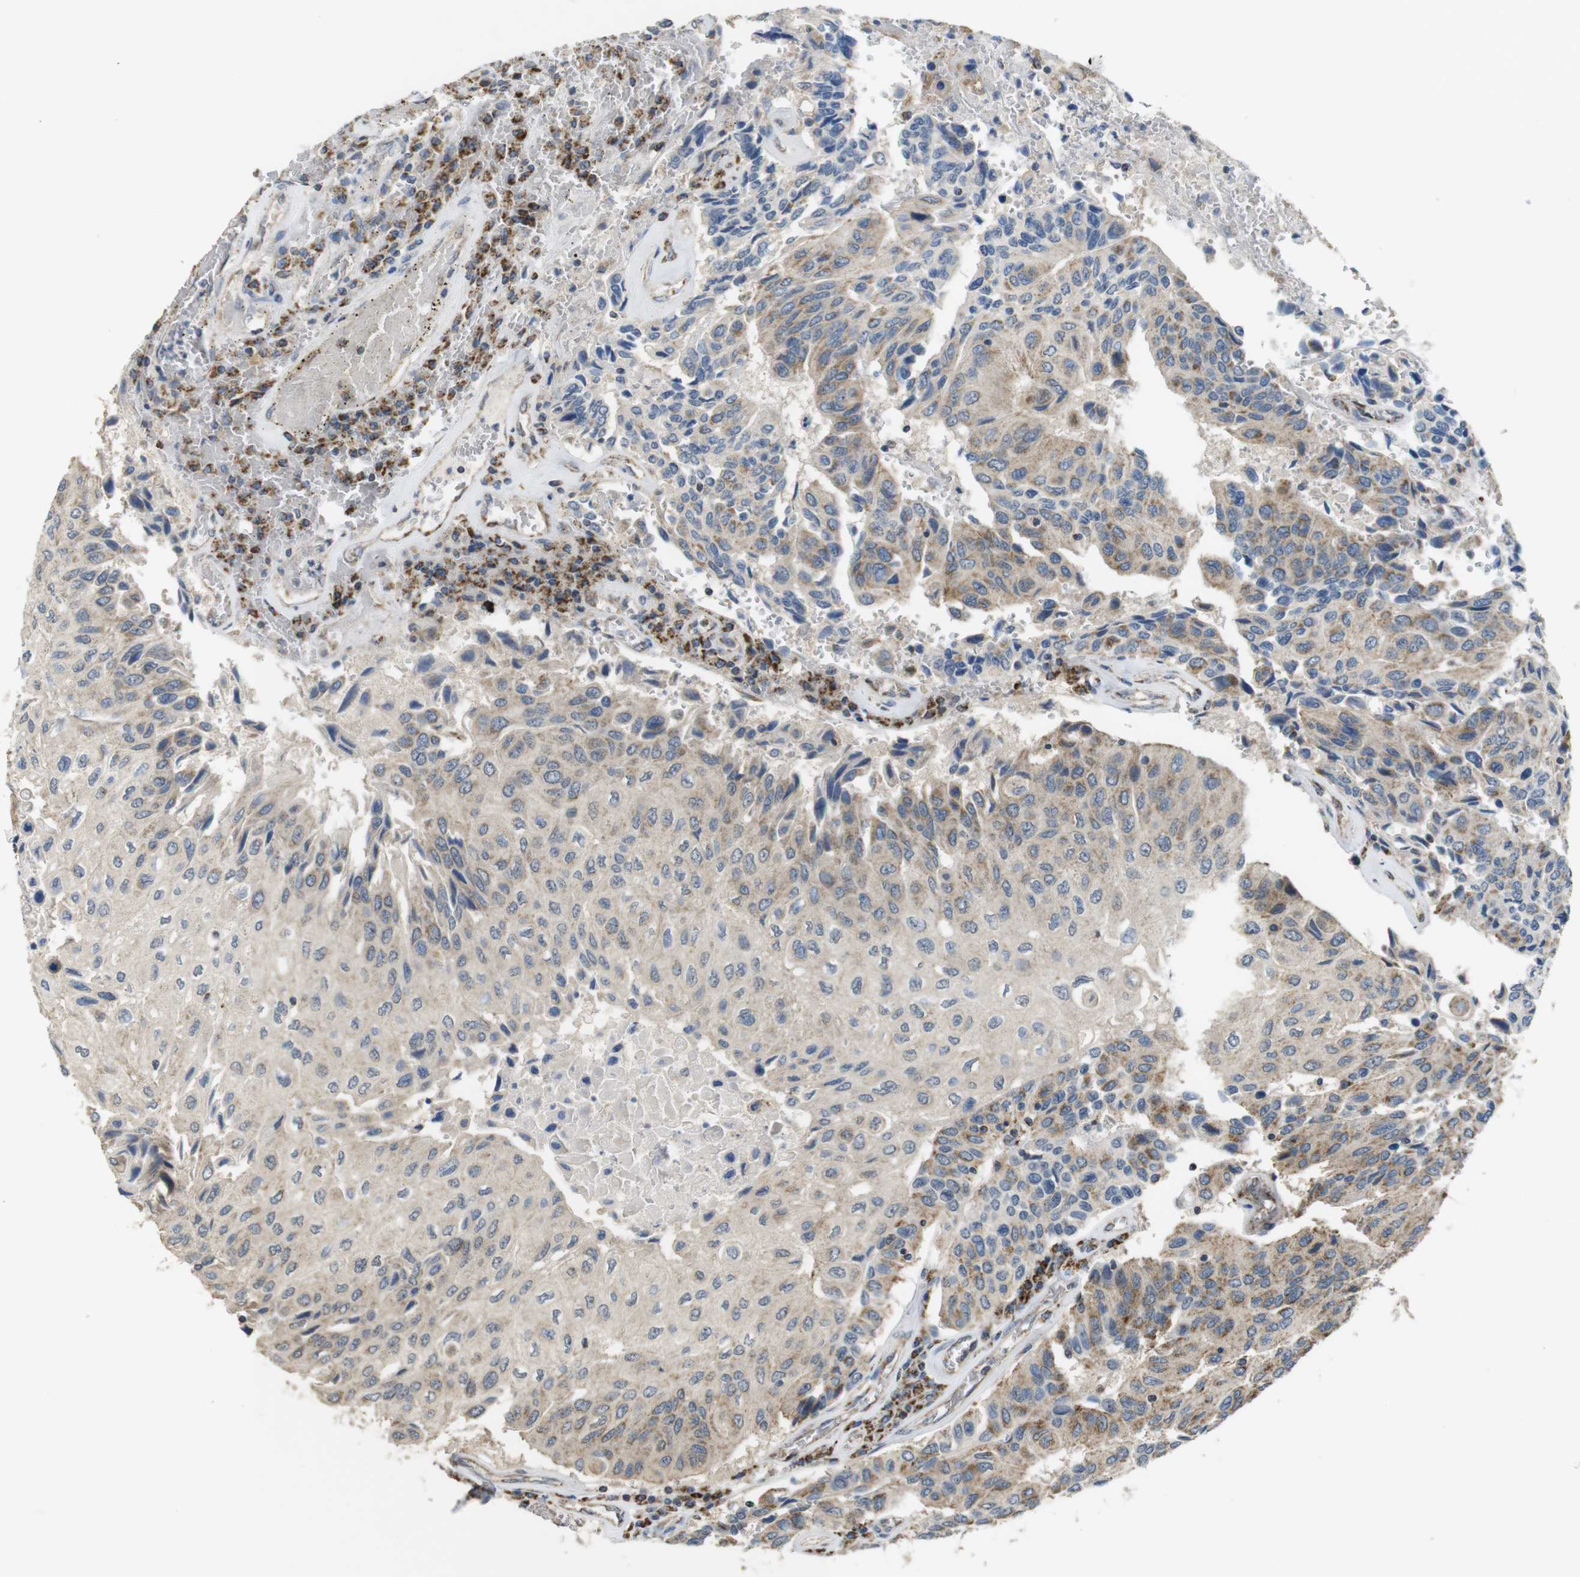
{"staining": {"intensity": "weak", "quantity": "25%-75%", "location": "cytoplasmic/membranous"}, "tissue": "urothelial cancer", "cell_type": "Tumor cells", "image_type": "cancer", "snomed": [{"axis": "morphology", "description": "Urothelial carcinoma, High grade"}, {"axis": "topography", "description": "Urinary bladder"}], "caption": "About 25%-75% of tumor cells in urothelial cancer reveal weak cytoplasmic/membranous protein expression as visualized by brown immunohistochemical staining.", "gene": "CALHM2", "patient": {"sex": "female", "age": 85}}